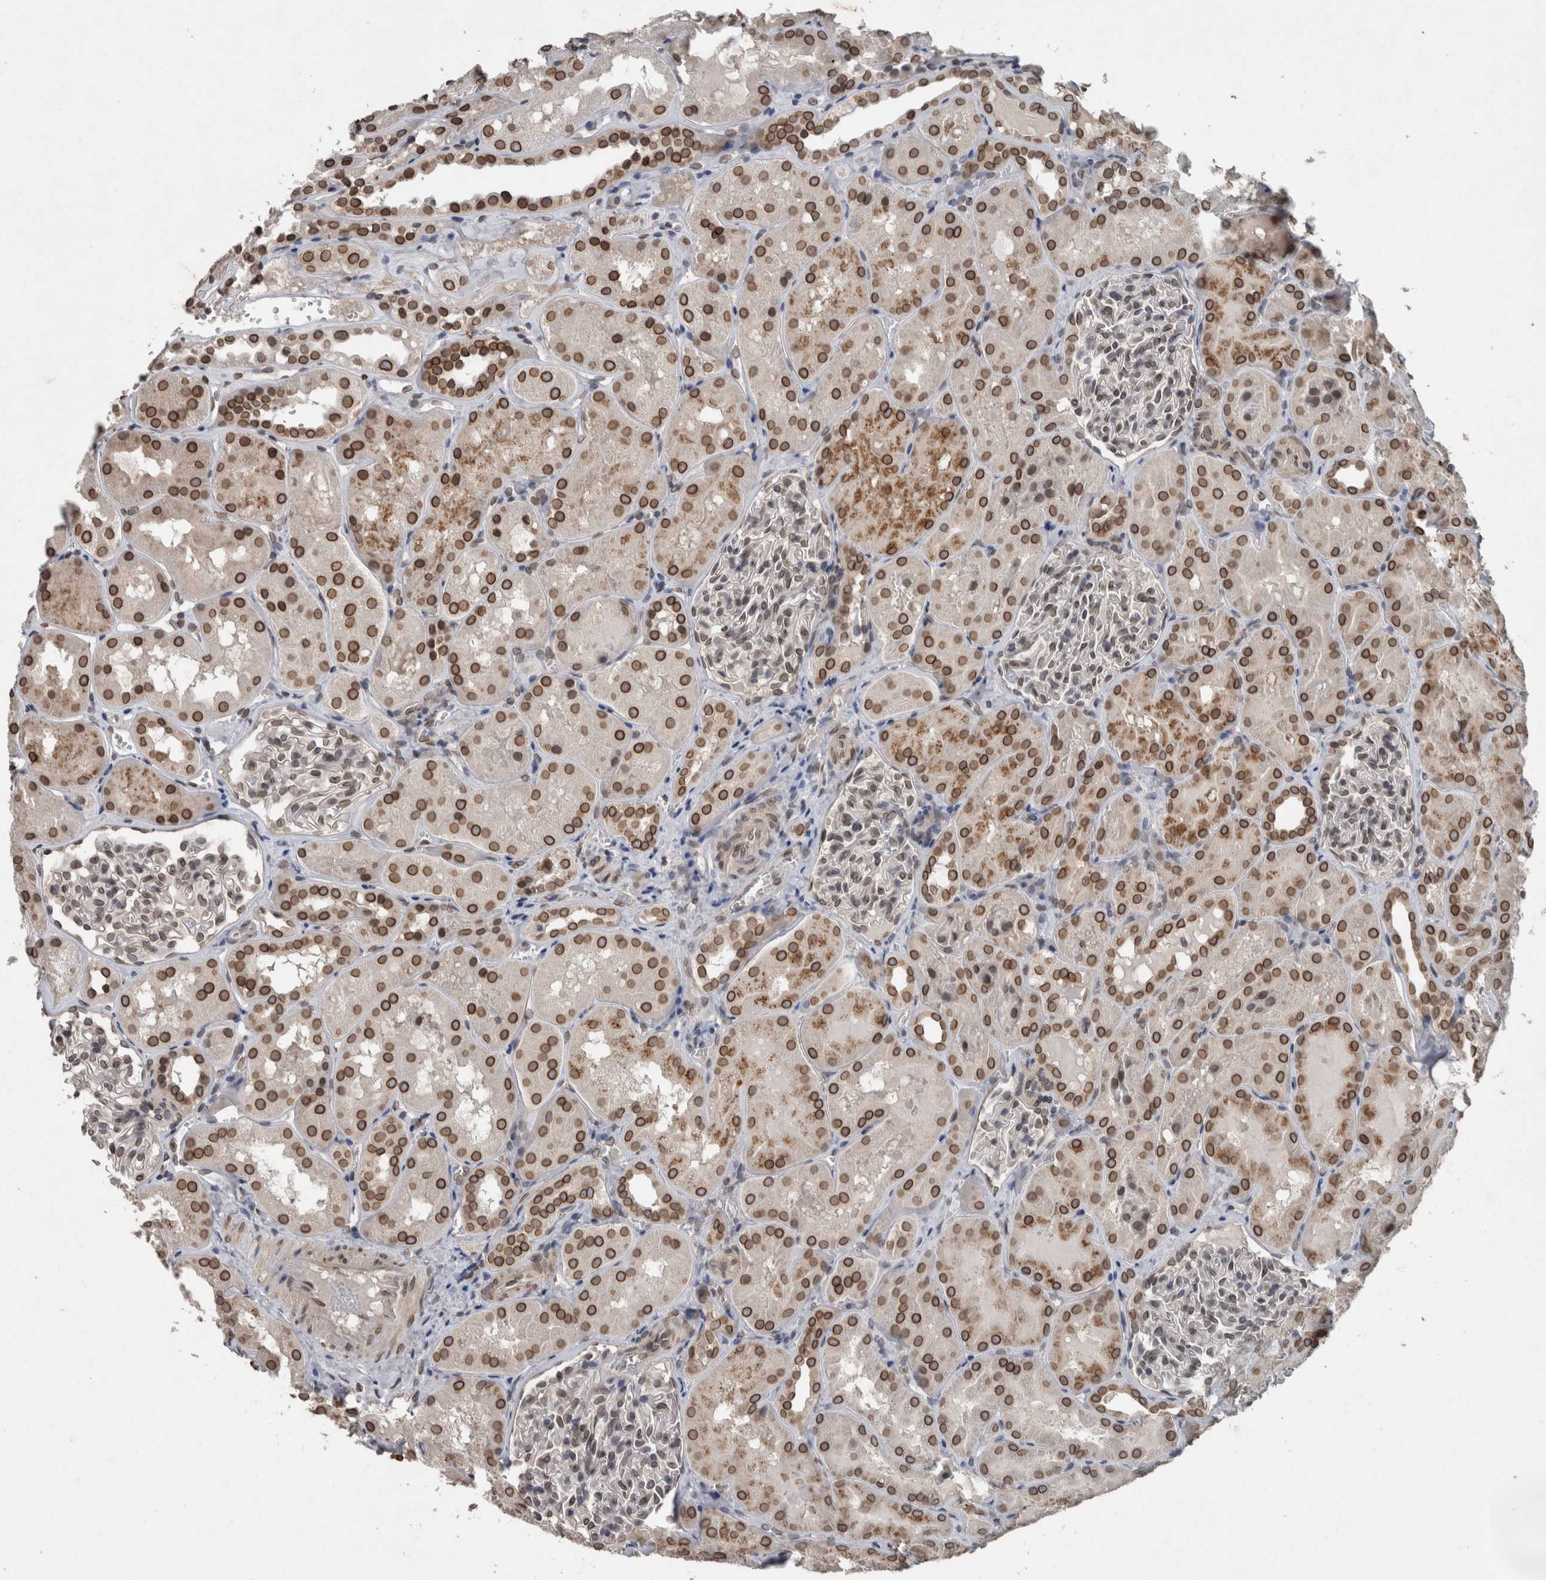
{"staining": {"intensity": "moderate", "quantity": "<25%", "location": "cytoplasmic/membranous,nuclear"}, "tissue": "kidney", "cell_type": "Cells in glomeruli", "image_type": "normal", "snomed": [{"axis": "morphology", "description": "Normal tissue, NOS"}, {"axis": "topography", "description": "Kidney"}], "caption": "The photomicrograph shows a brown stain indicating the presence of a protein in the cytoplasmic/membranous,nuclear of cells in glomeruli in kidney. (Stains: DAB (3,3'-diaminobenzidine) in brown, nuclei in blue, Microscopy: brightfield microscopy at high magnification).", "gene": "RANBP2", "patient": {"sex": "male", "age": 16}}